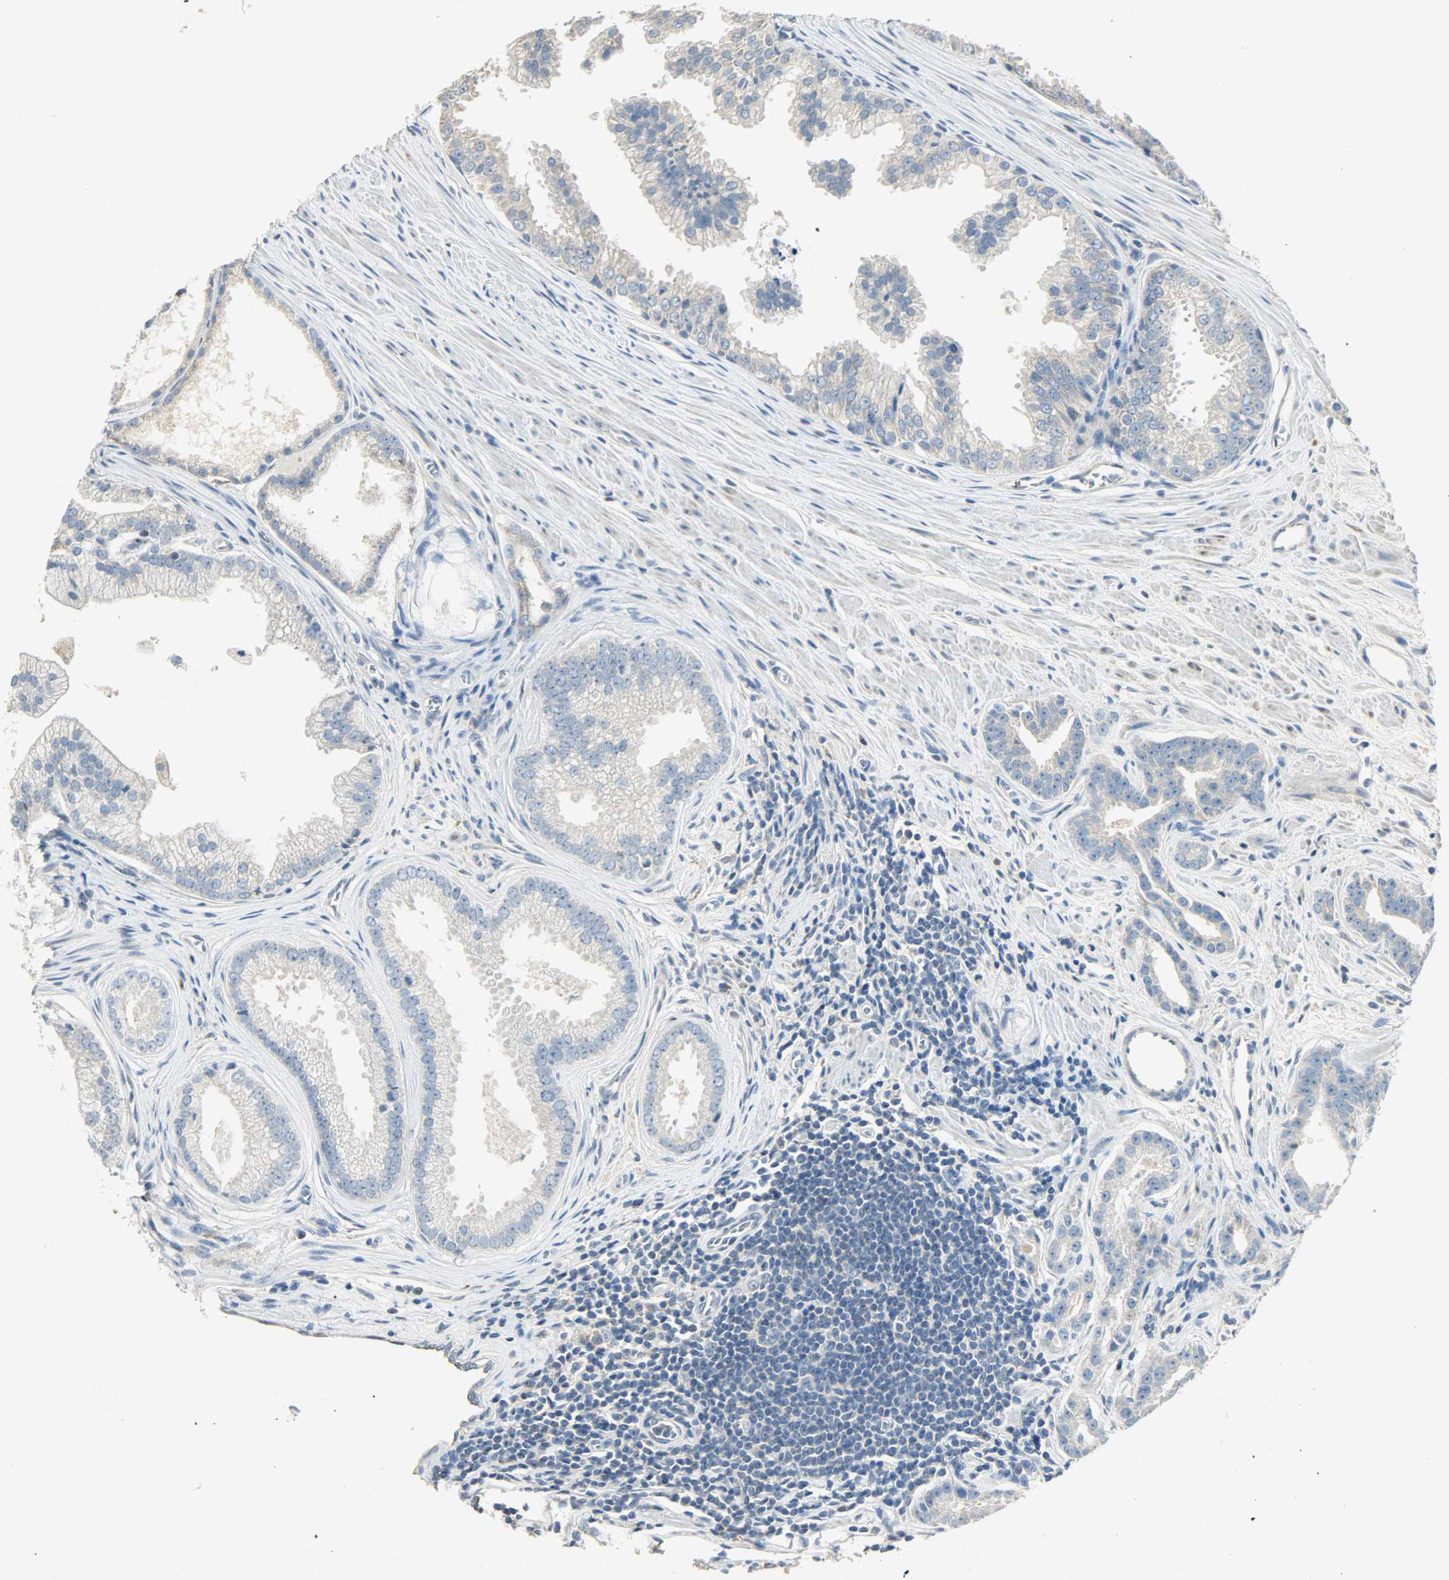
{"staining": {"intensity": "negative", "quantity": "none", "location": "none"}, "tissue": "prostate cancer", "cell_type": "Tumor cells", "image_type": "cancer", "snomed": [{"axis": "morphology", "description": "Adenocarcinoma, High grade"}, {"axis": "topography", "description": "Prostate"}], "caption": "The photomicrograph shows no significant positivity in tumor cells of prostate cancer (adenocarcinoma (high-grade)). The staining is performed using DAB brown chromogen with nuclei counter-stained in using hematoxylin.", "gene": "NNT", "patient": {"sex": "male", "age": 67}}